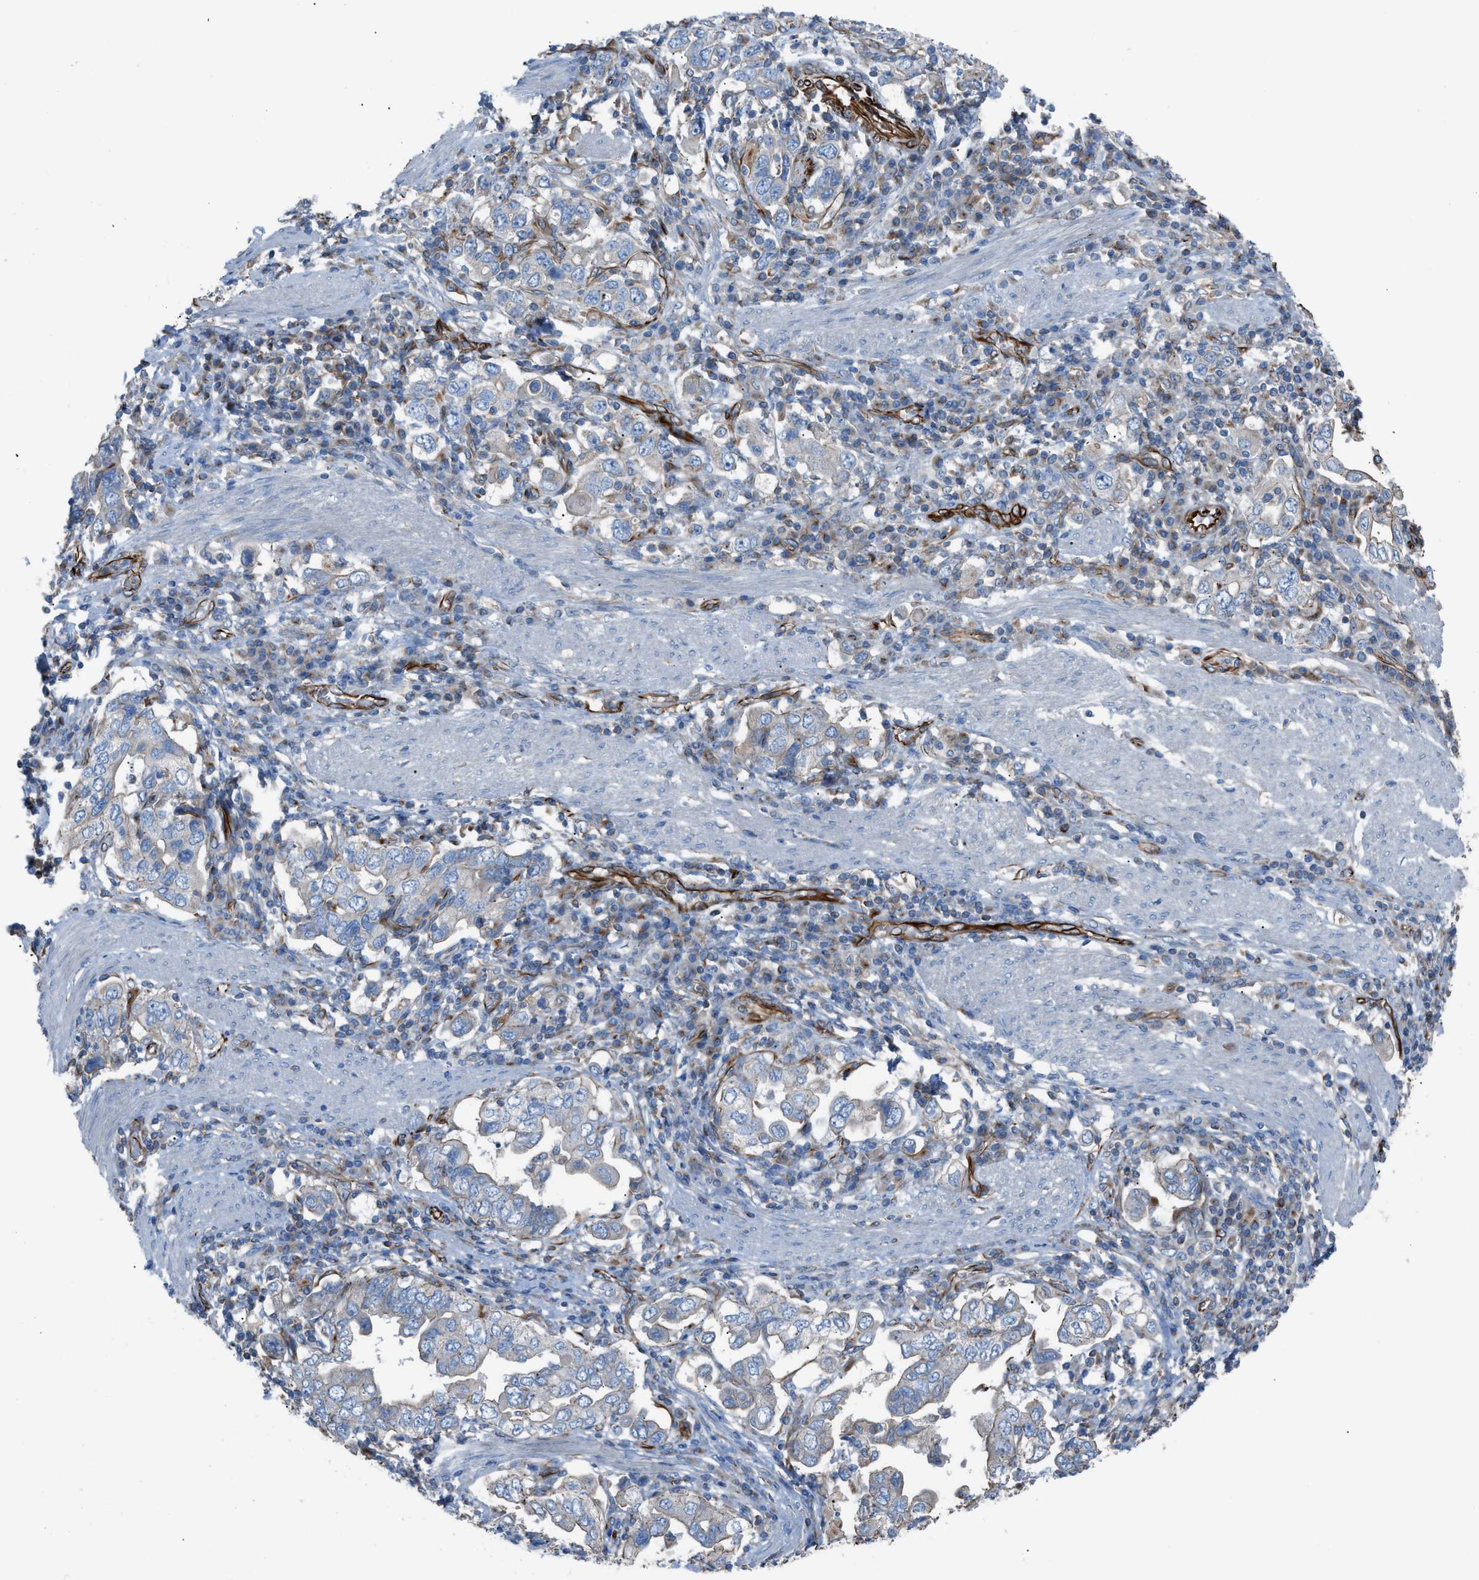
{"staining": {"intensity": "negative", "quantity": "none", "location": "none"}, "tissue": "stomach cancer", "cell_type": "Tumor cells", "image_type": "cancer", "snomed": [{"axis": "morphology", "description": "Adenocarcinoma, NOS"}, {"axis": "topography", "description": "Stomach, upper"}], "caption": "DAB (3,3'-diaminobenzidine) immunohistochemical staining of human stomach cancer (adenocarcinoma) shows no significant expression in tumor cells.", "gene": "CABP7", "patient": {"sex": "male", "age": 62}}